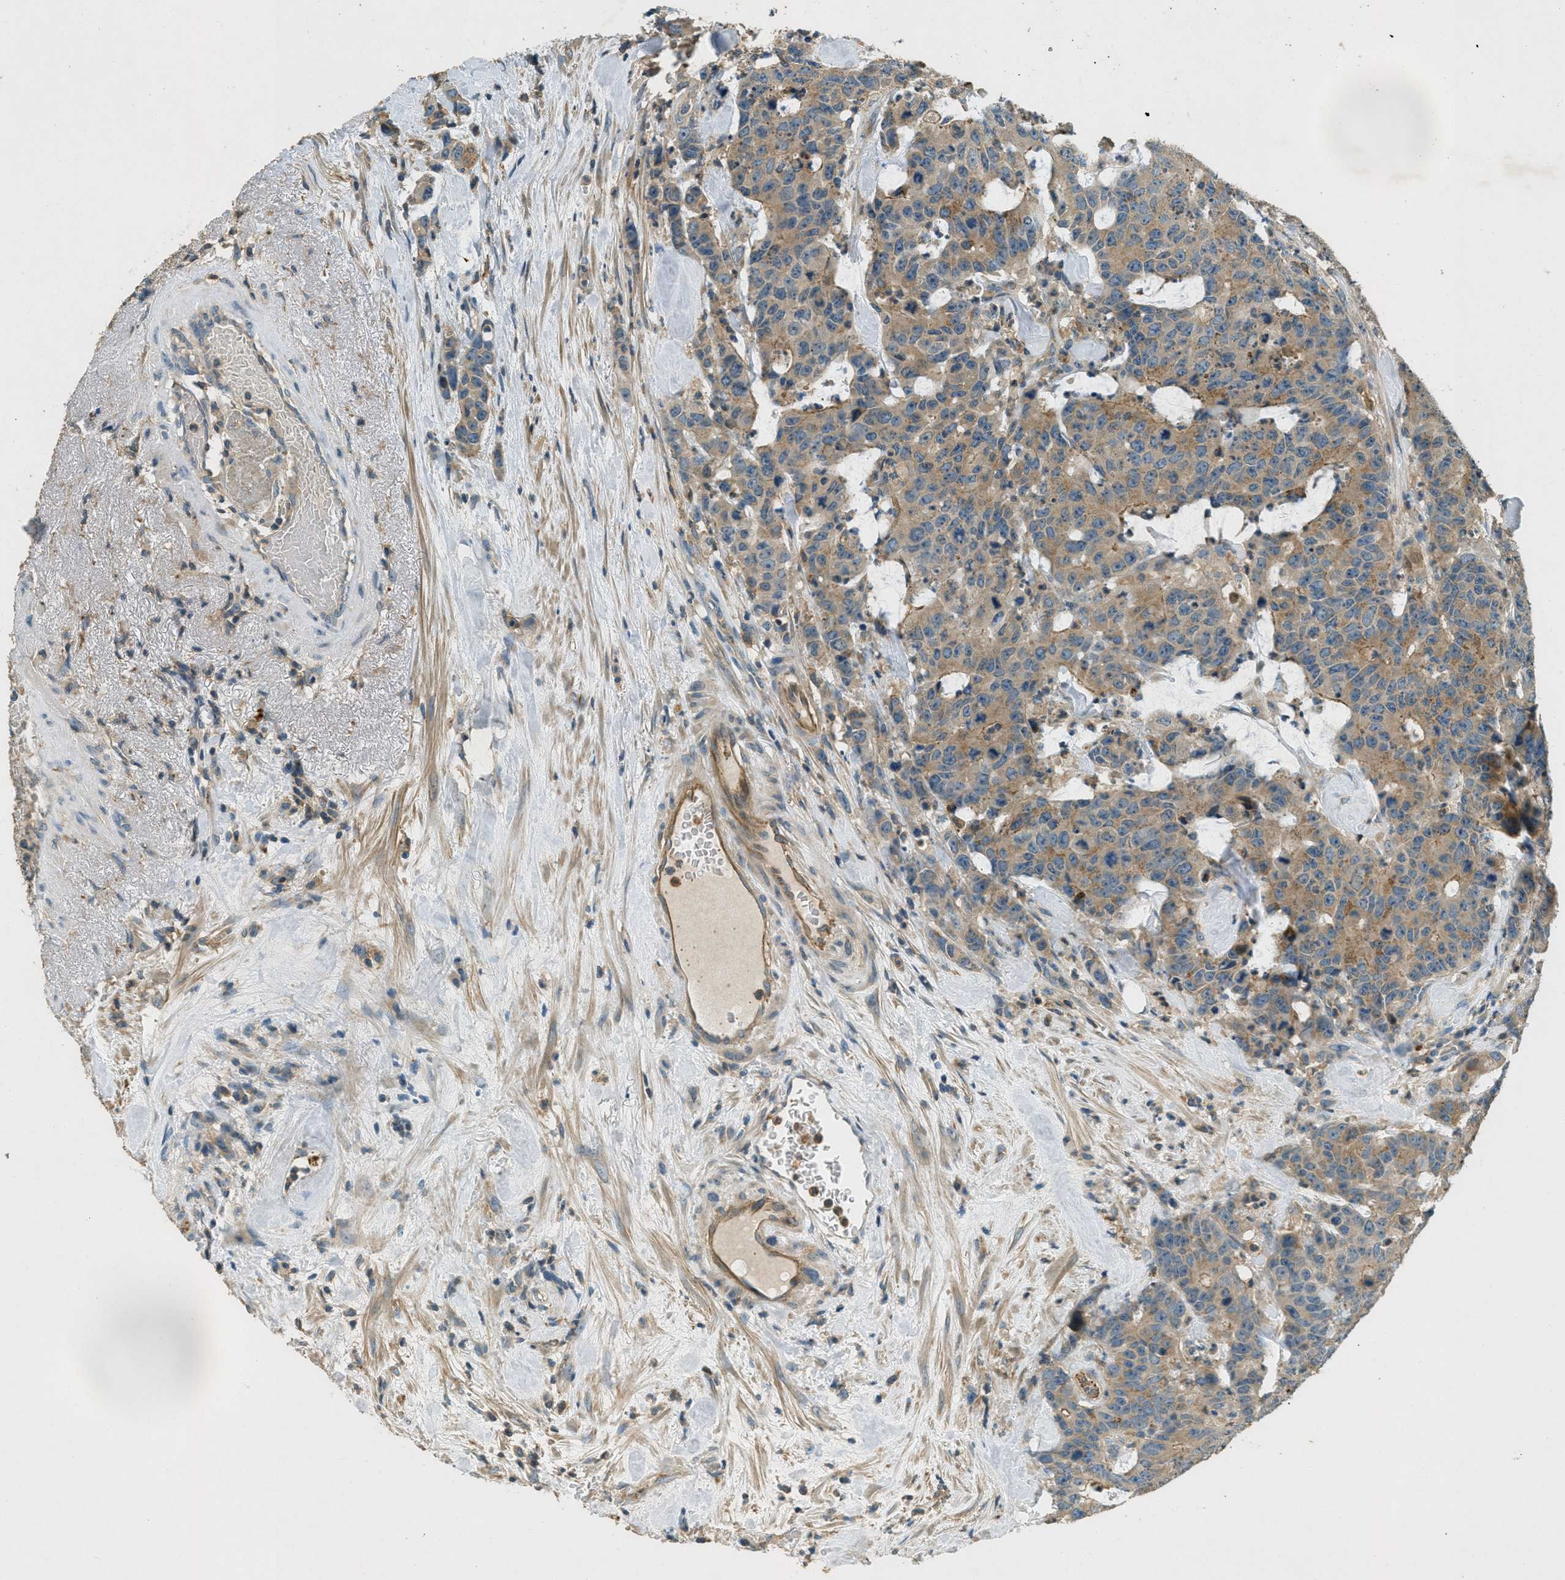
{"staining": {"intensity": "moderate", "quantity": ">75%", "location": "cytoplasmic/membranous"}, "tissue": "colorectal cancer", "cell_type": "Tumor cells", "image_type": "cancer", "snomed": [{"axis": "morphology", "description": "Adenocarcinoma, NOS"}, {"axis": "topography", "description": "Colon"}], "caption": "Colorectal adenocarcinoma stained for a protein exhibits moderate cytoplasmic/membranous positivity in tumor cells.", "gene": "NUDT4", "patient": {"sex": "female", "age": 86}}